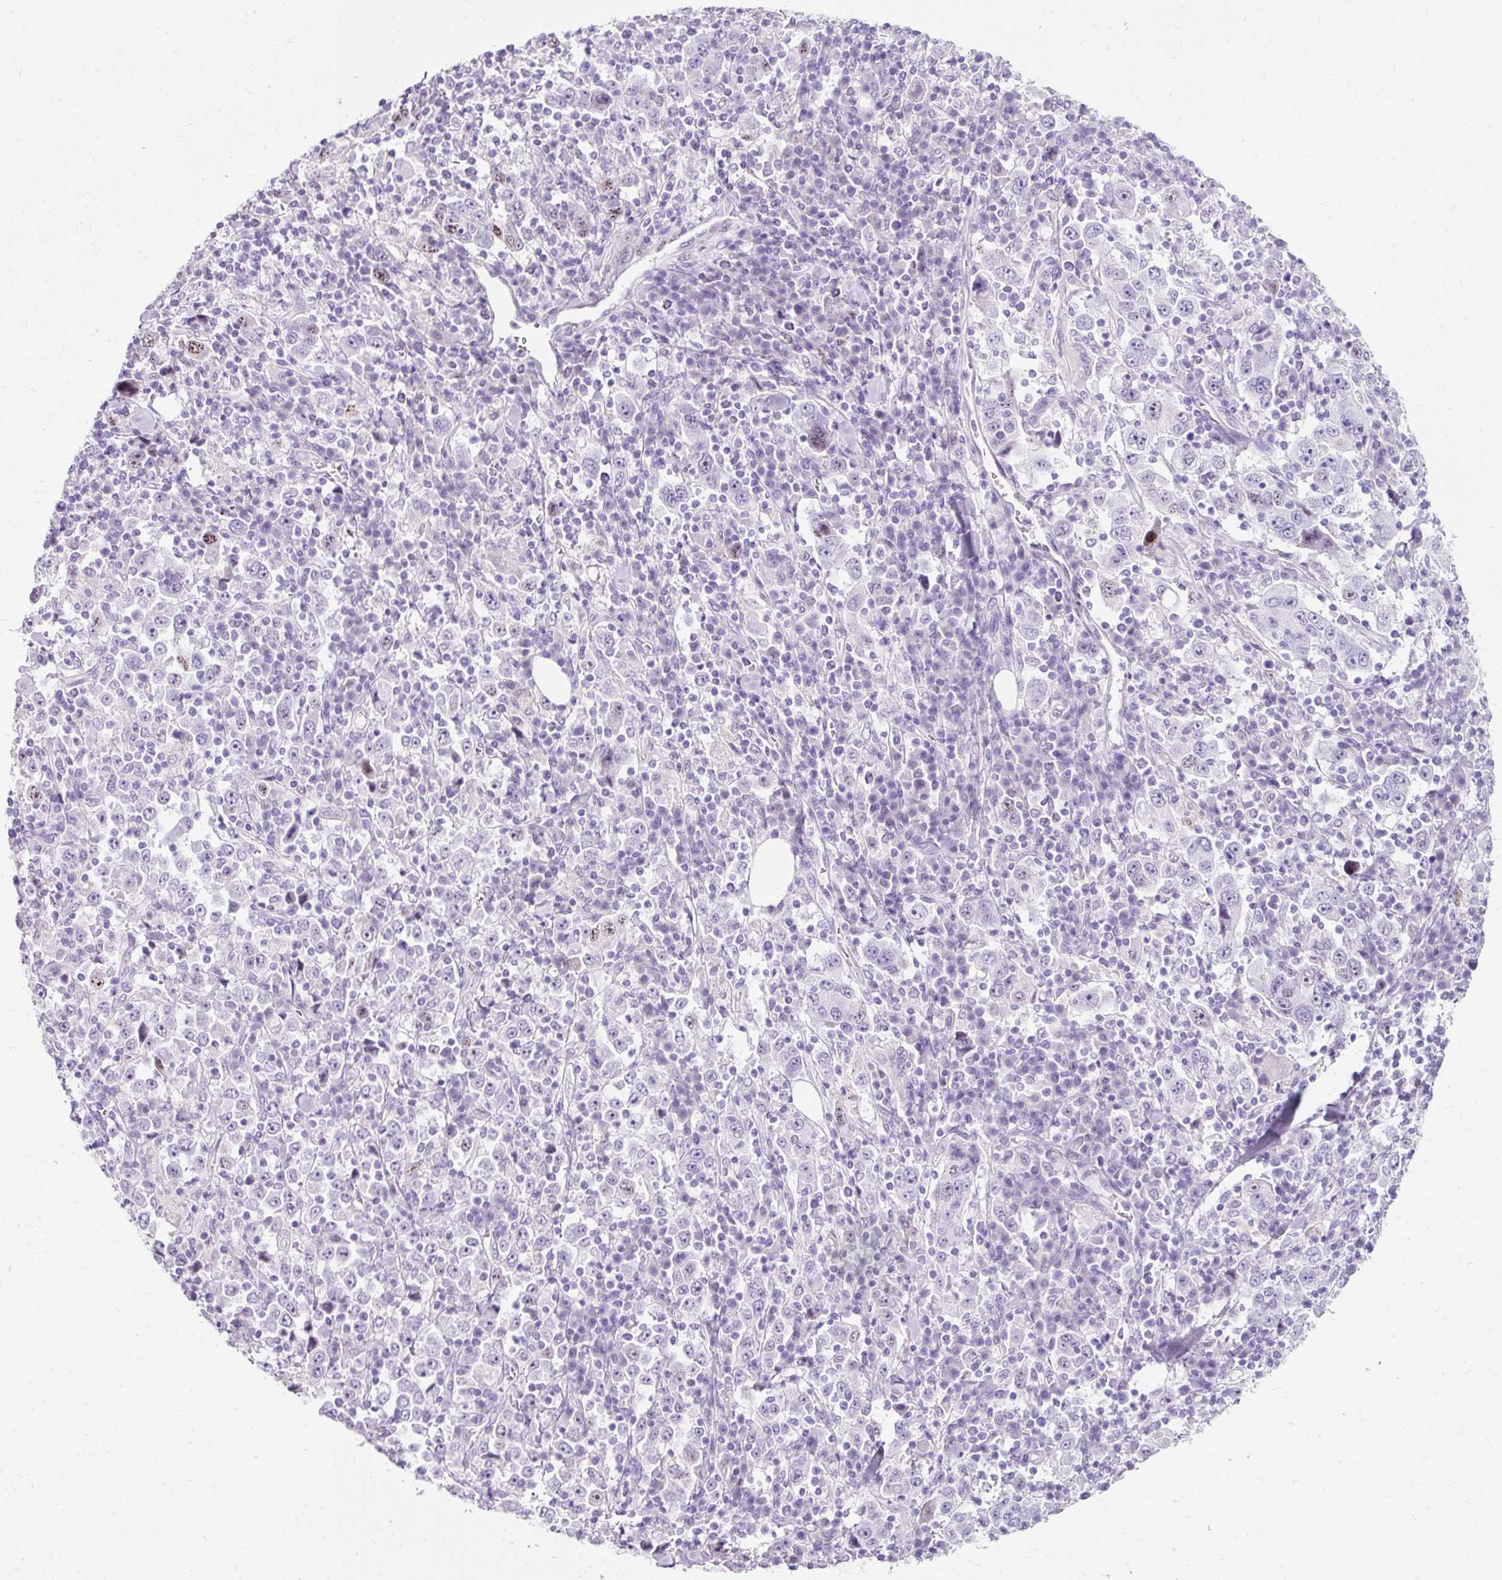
{"staining": {"intensity": "negative", "quantity": "none", "location": "none"}, "tissue": "stomach cancer", "cell_type": "Tumor cells", "image_type": "cancer", "snomed": [{"axis": "morphology", "description": "Normal tissue, NOS"}, {"axis": "morphology", "description": "Adenocarcinoma, NOS"}, {"axis": "topography", "description": "Stomach, upper"}, {"axis": "topography", "description": "Stomach"}], "caption": "Histopathology image shows no significant protein expression in tumor cells of adenocarcinoma (stomach). Brightfield microscopy of immunohistochemistry (IHC) stained with DAB (brown) and hematoxylin (blue), captured at high magnification.", "gene": "TMEM213", "patient": {"sex": "male", "age": 59}}